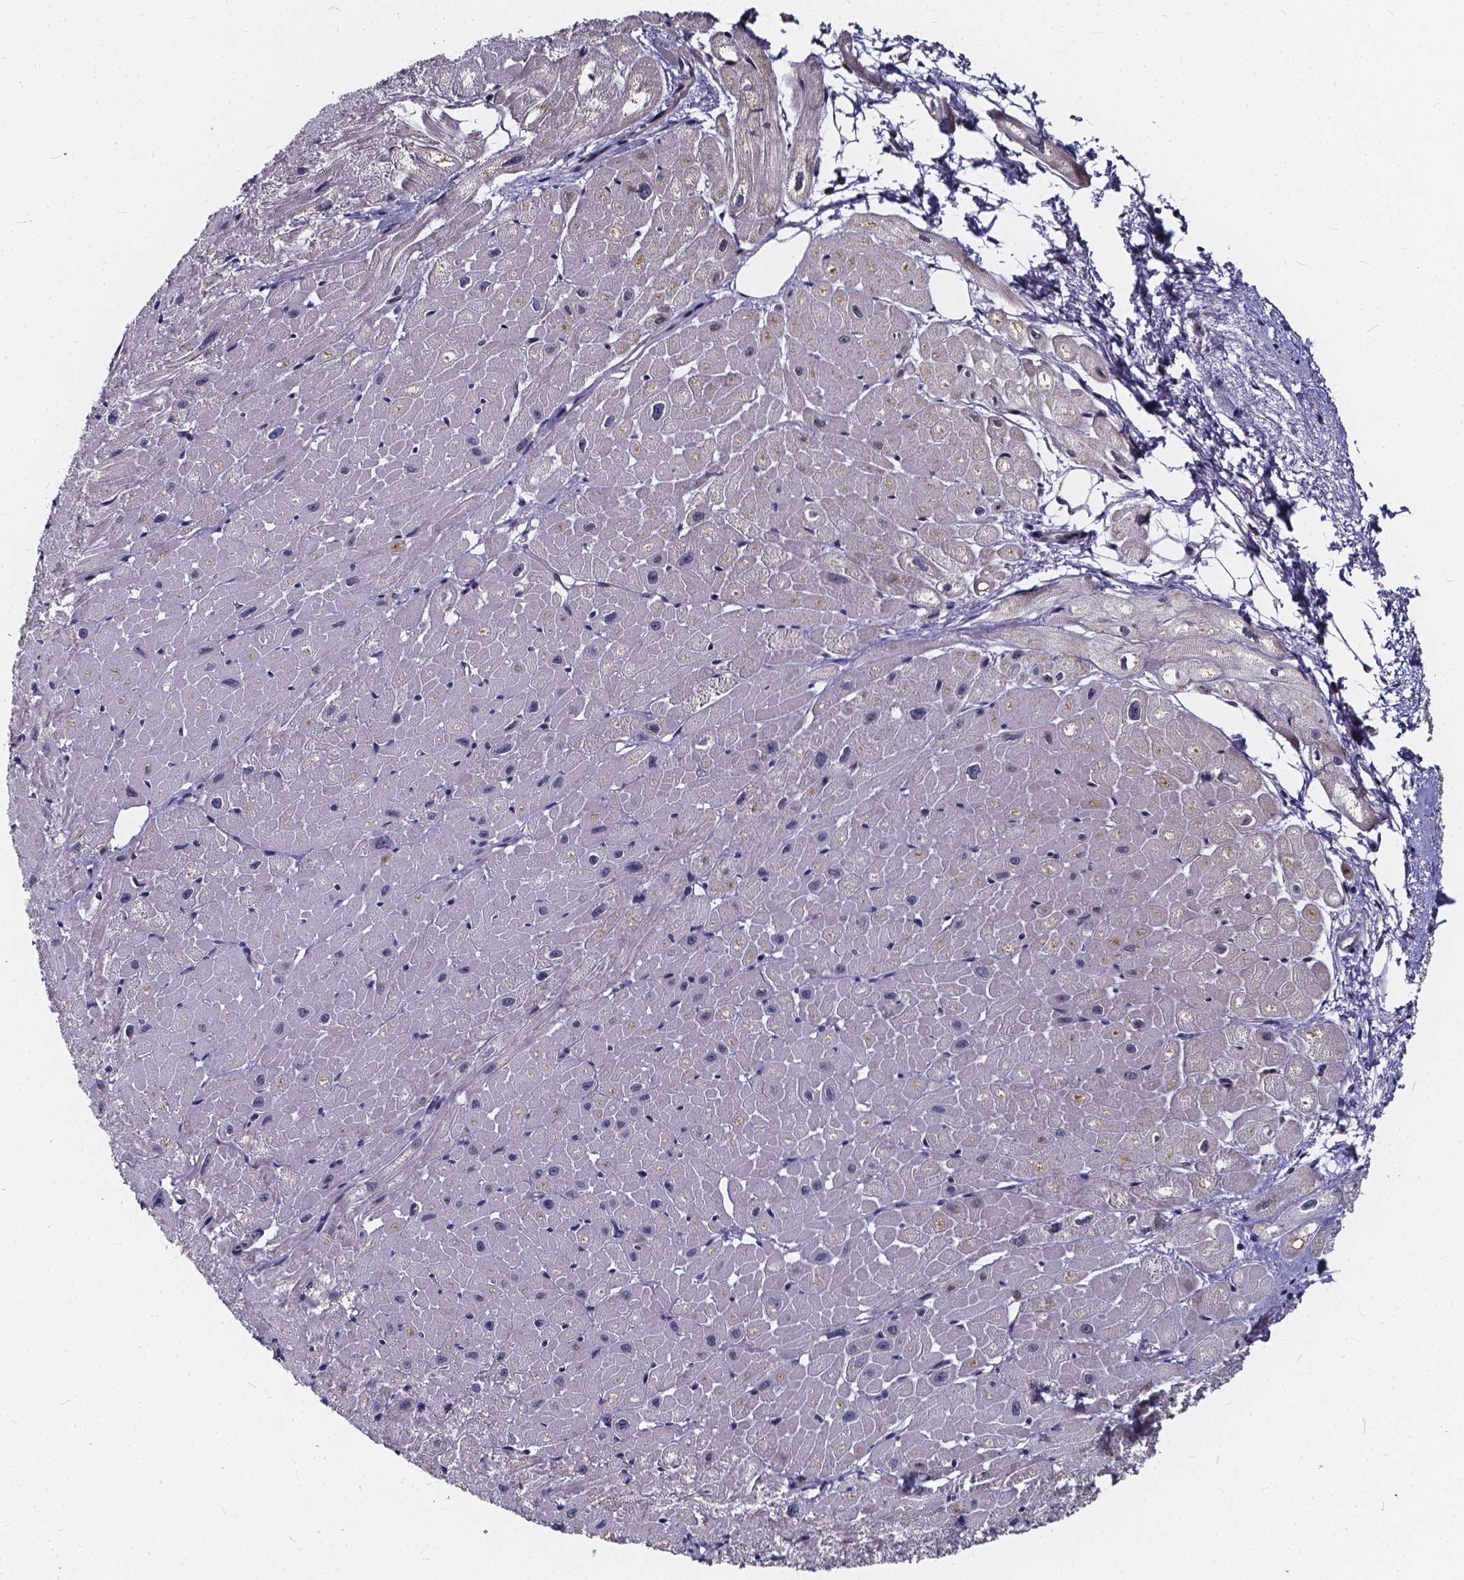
{"staining": {"intensity": "moderate", "quantity": "<25%", "location": "cytoplasmic/membranous"}, "tissue": "heart muscle", "cell_type": "Cardiomyocytes", "image_type": "normal", "snomed": [{"axis": "morphology", "description": "Normal tissue, NOS"}, {"axis": "topography", "description": "Heart"}], "caption": "Immunohistochemistry photomicrograph of normal heart muscle: human heart muscle stained using immunohistochemistry (IHC) demonstrates low levels of moderate protein expression localized specifically in the cytoplasmic/membranous of cardiomyocytes, appearing as a cytoplasmic/membranous brown color.", "gene": "SOWAHA", "patient": {"sex": "male", "age": 62}}